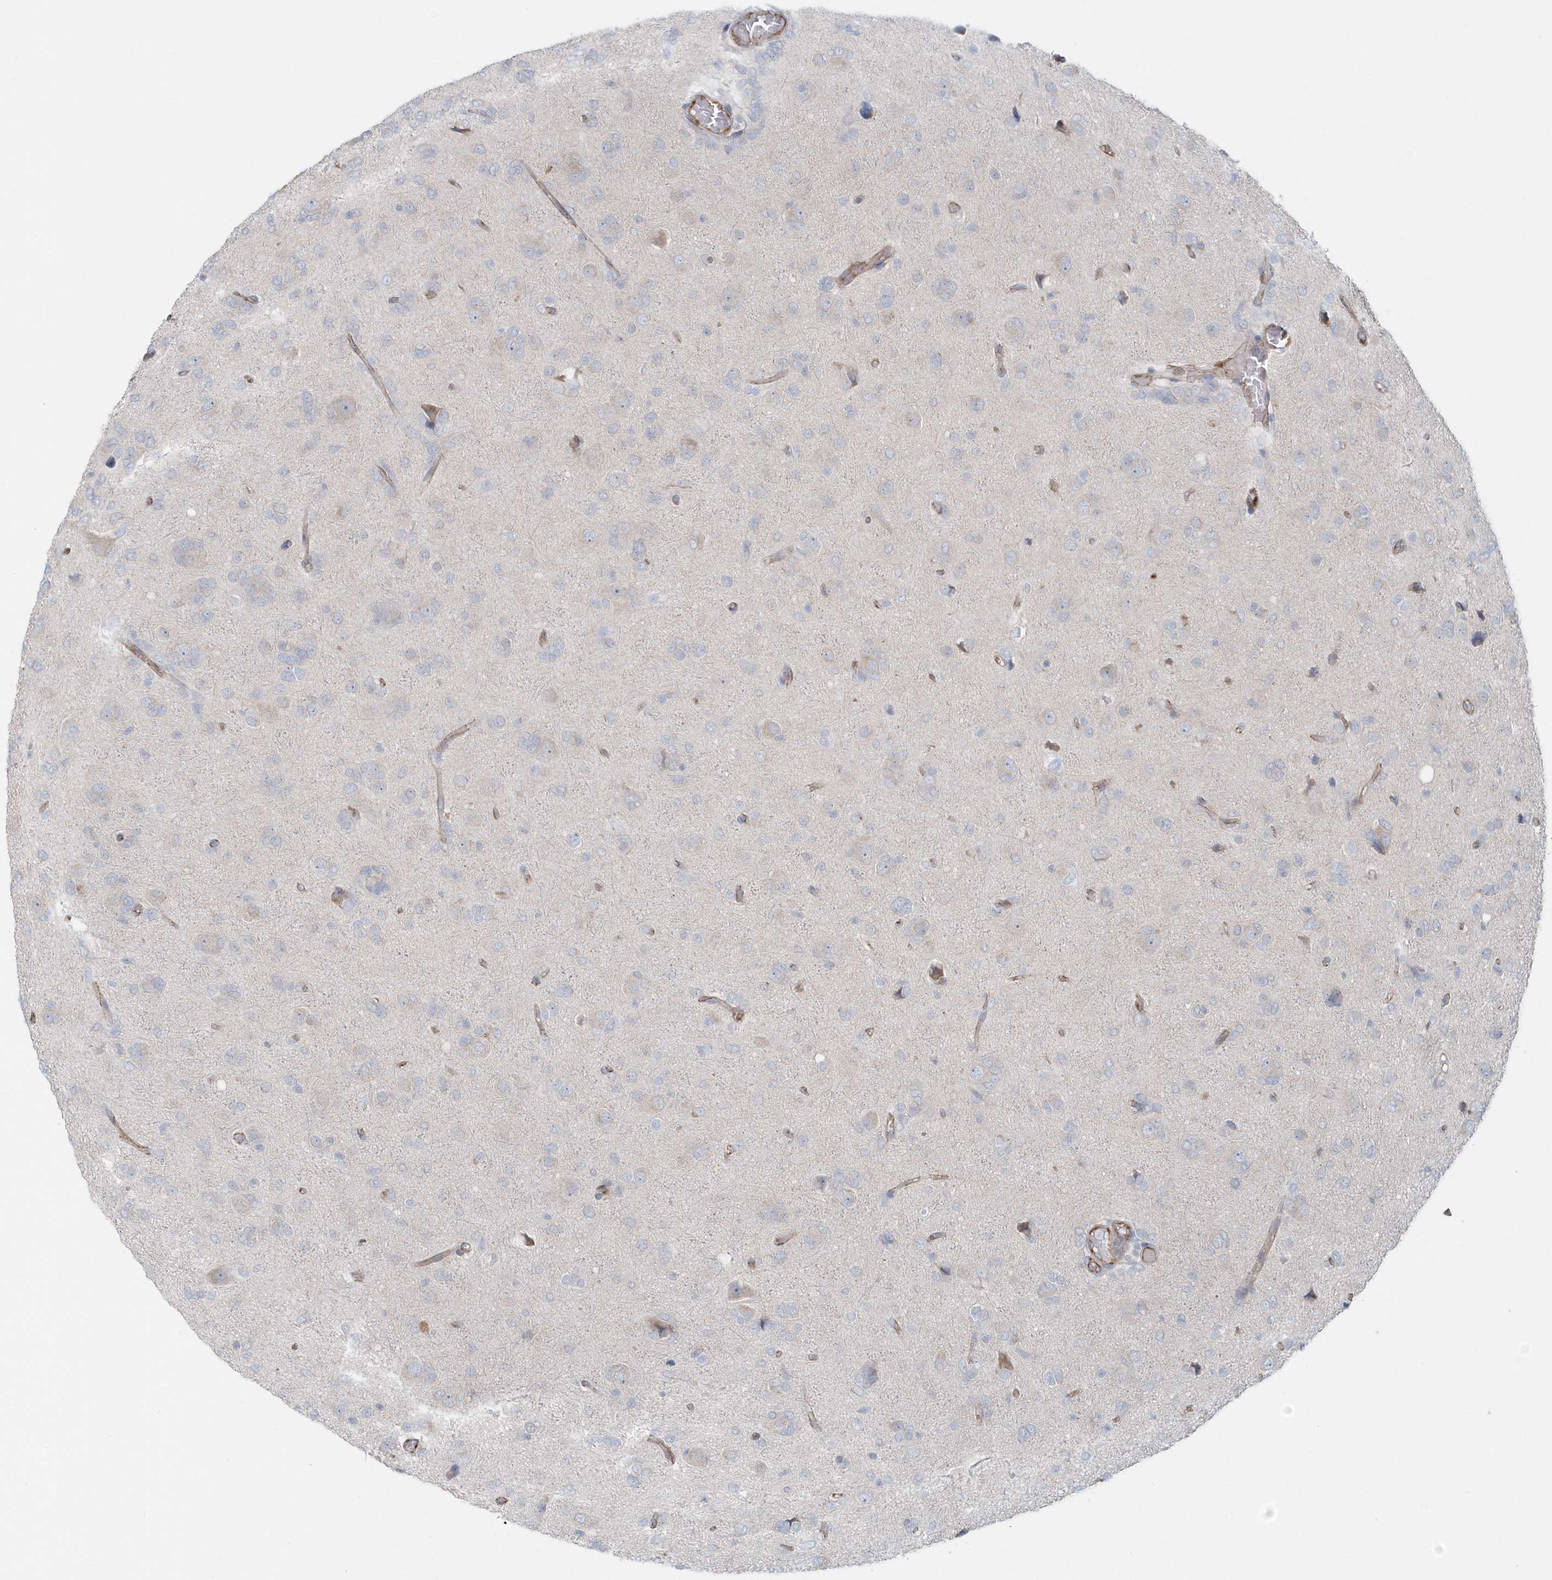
{"staining": {"intensity": "negative", "quantity": "none", "location": "none"}, "tissue": "glioma", "cell_type": "Tumor cells", "image_type": "cancer", "snomed": [{"axis": "morphology", "description": "Glioma, malignant, High grade"}, {"axis": "topography", "description": "Brain"}], "caption": "High magnification brightfield microscopy of glioma stained with DAB (brown) and counterstained with hematoxylin (blue): tumor cells show no significant expression.", "gene": "GPR152", "patient": {"sex": "female", "age": 59}}